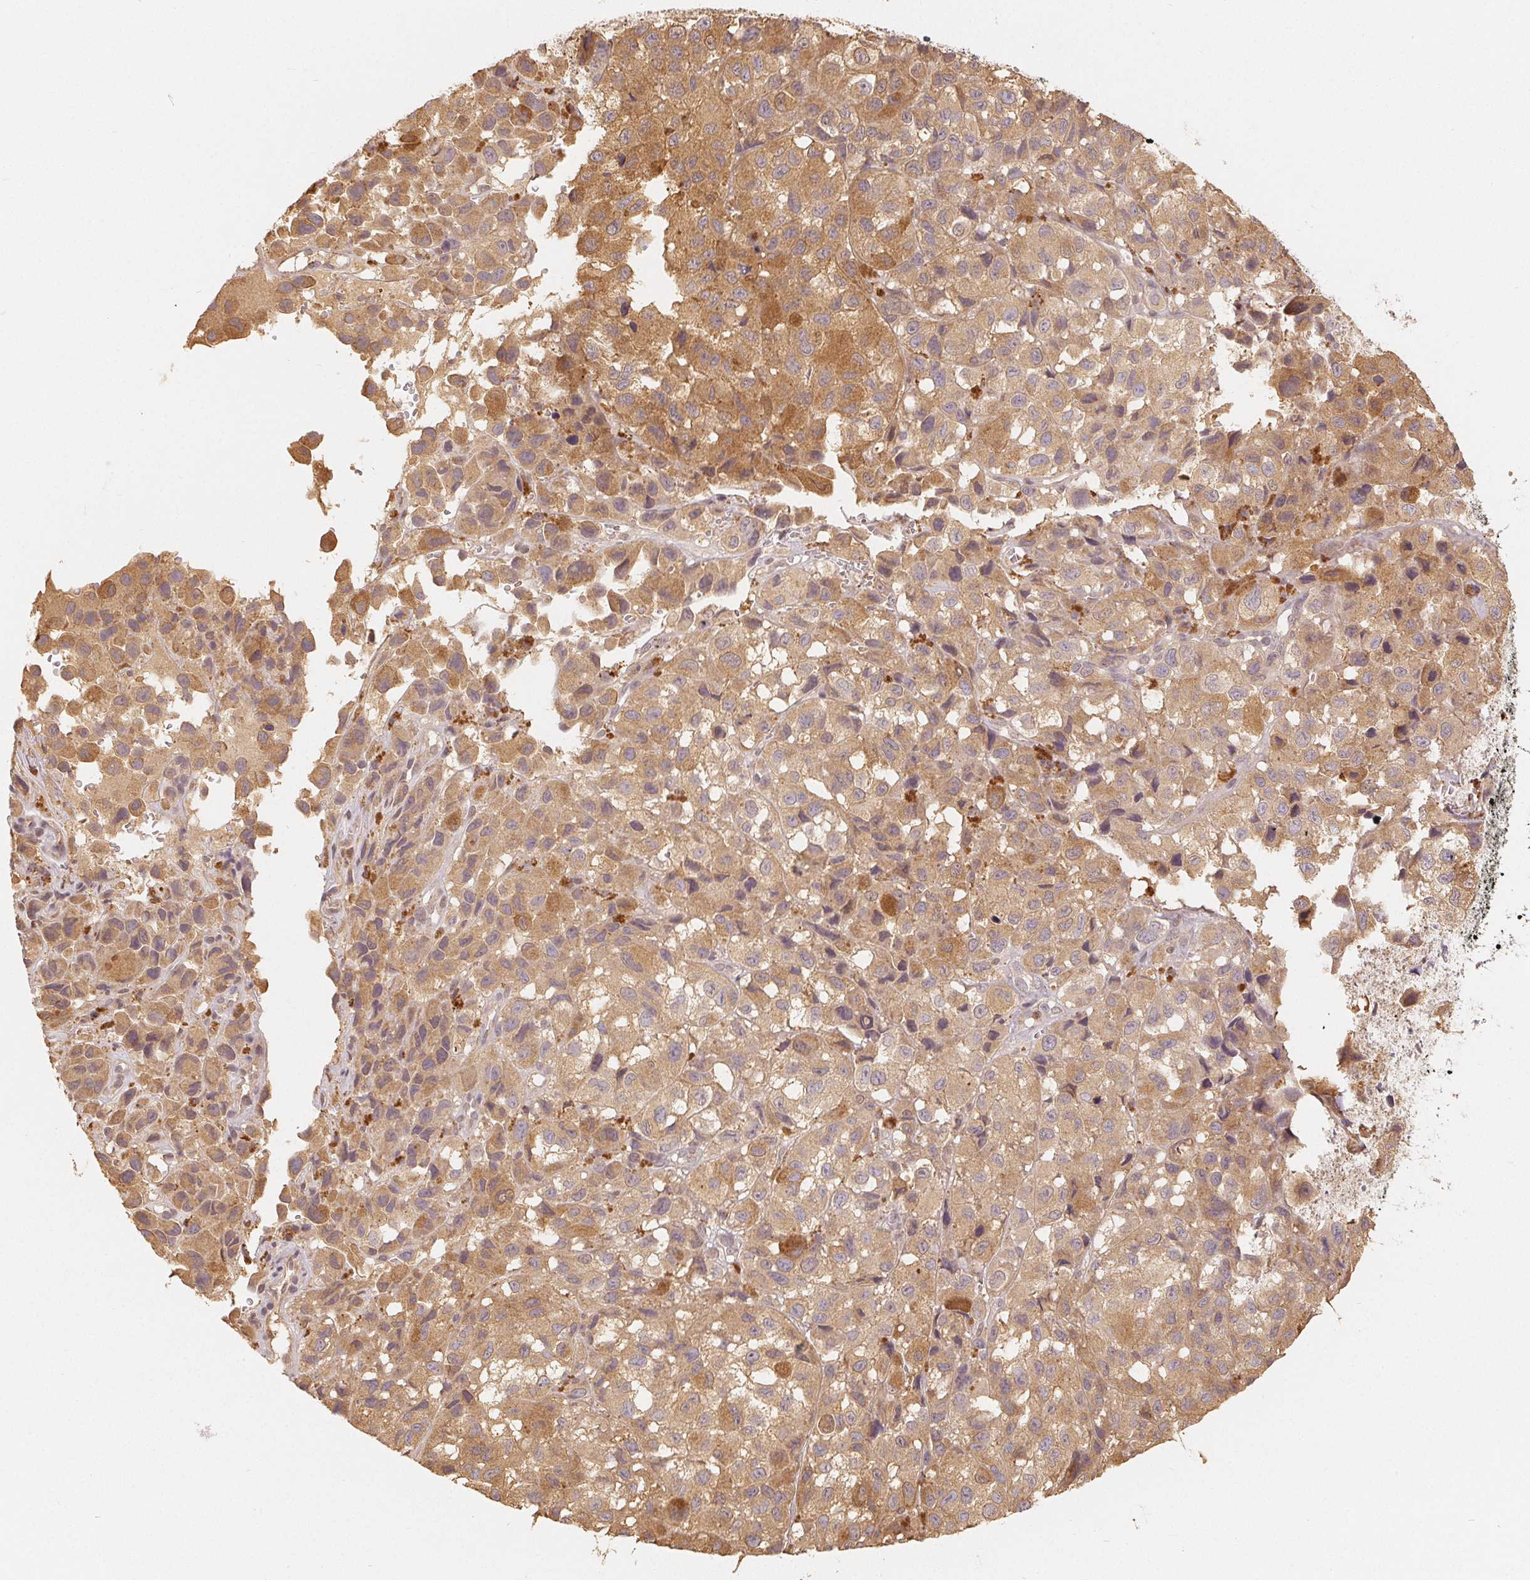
{"staining": {"intensity": "moderate", "quantity": "25%-75%", "location": "cytoplasmic/membranous"}, "tissue": "melanoma", "cell_type": "Tumor cells", "image_type": "cancer", "snomed": [{"axis": "morphology", "description": "Malignant melanoma, NOS"}, {"axis": "topography", "description": "Skin"}], "caption": "About 25%-75% of tumor cells in human malignant melanoma reveal moderate cytoplasmic/membranous protein positivity as visualized by brown immunohistochemical staining.", "gene": "GUSB", "patient": {"sex": "male", "age": 93}}